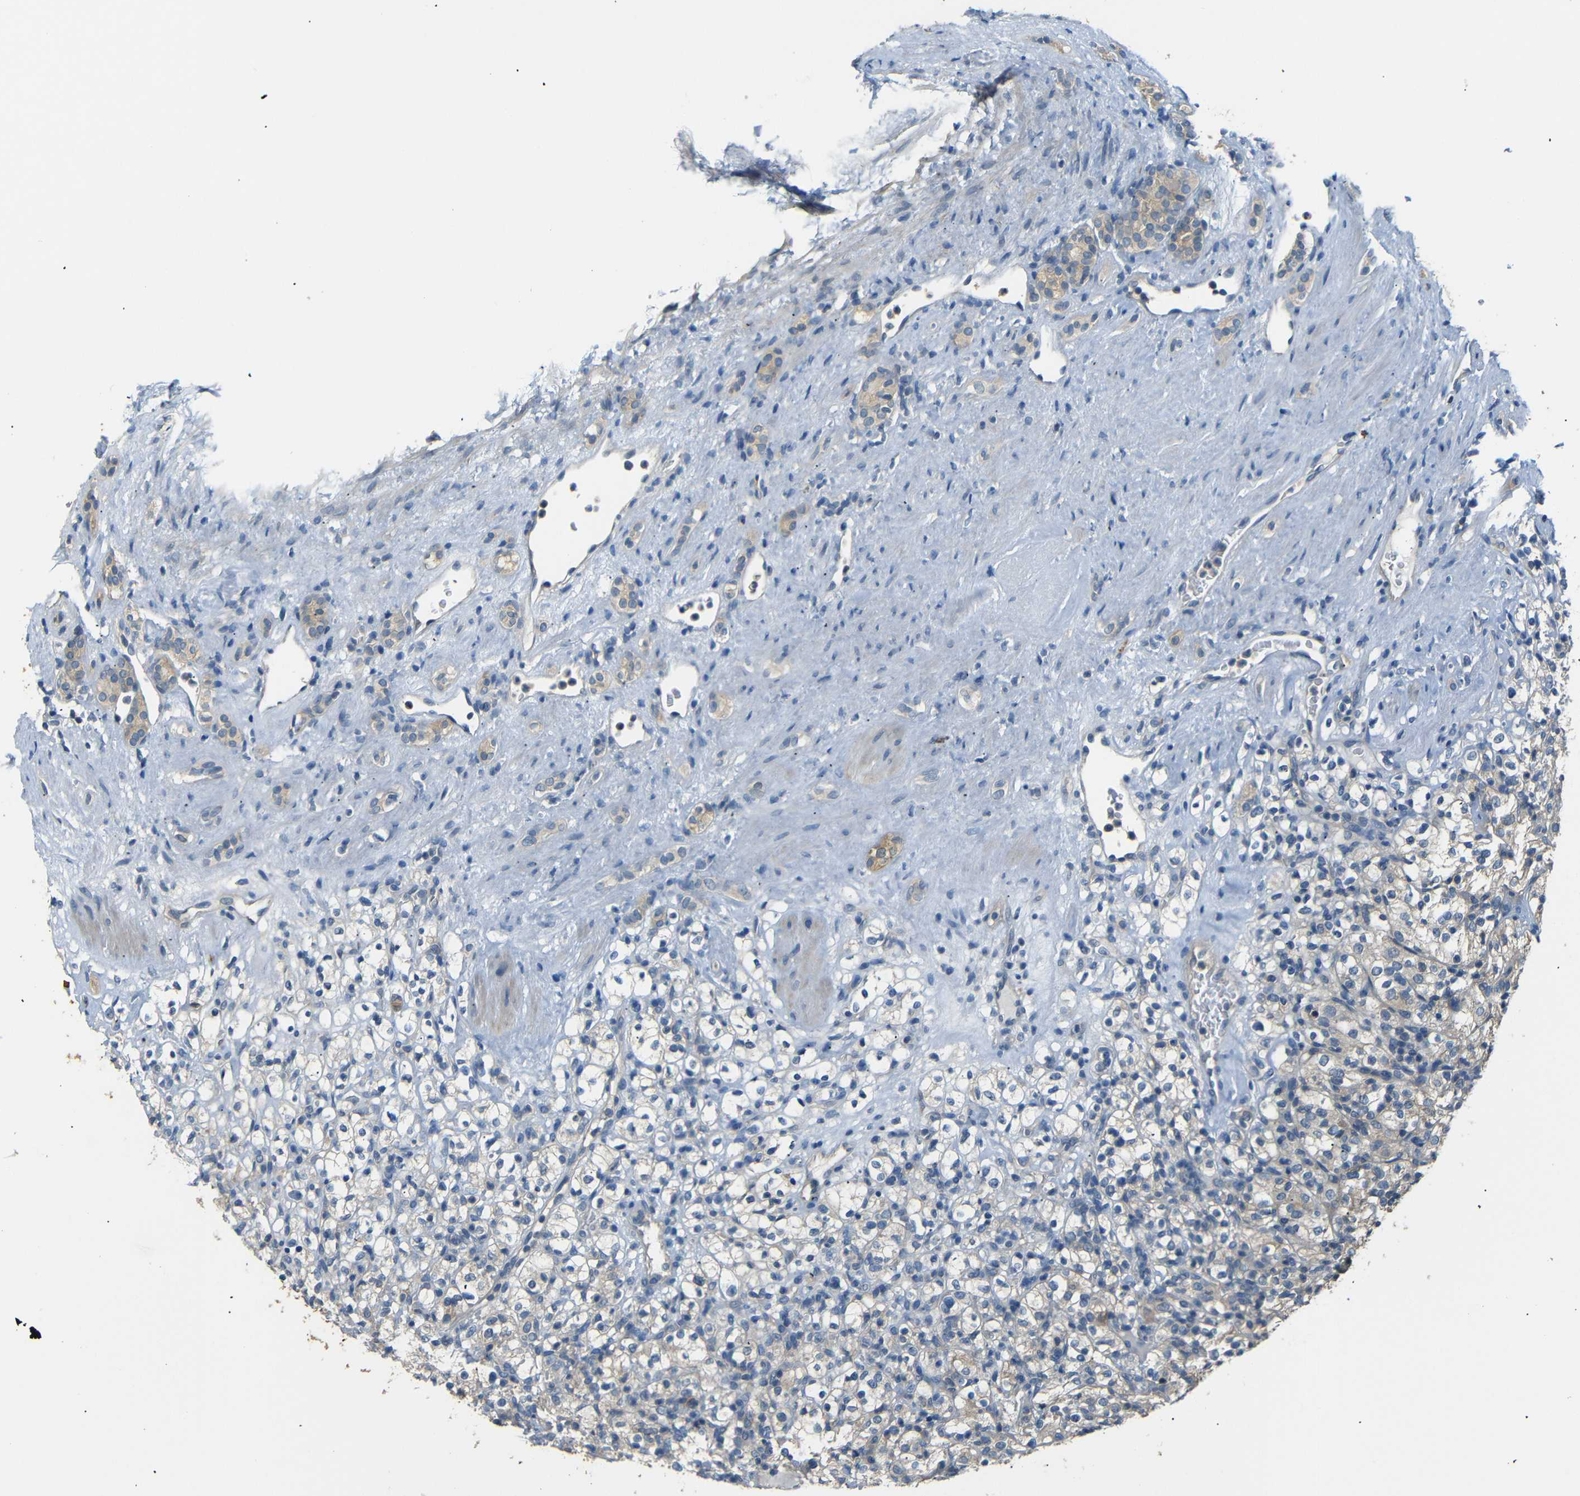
{"staining": {"intensity": "weak", "quantity": "<25%", "location": "cytoplasmic/membranous"}, "tissue": "renal cancer", "cell_type": "Tumor cells", "image_type": "cancer", "snomed": [{"axis": "morphology", "description": "Normal tissue, NOS"}, {"axis": "morphology", "description": "Adenocarcinoma, NOS"}, {"axis": "topography", "description": "Kidney"}], "caption": "Immunohistochemical staining of human renal cancer (adenocarcinoma) displays no significant staining in tumor cells.", "gene": "SFN", "patient": {"sex": "female", "age": 72}}